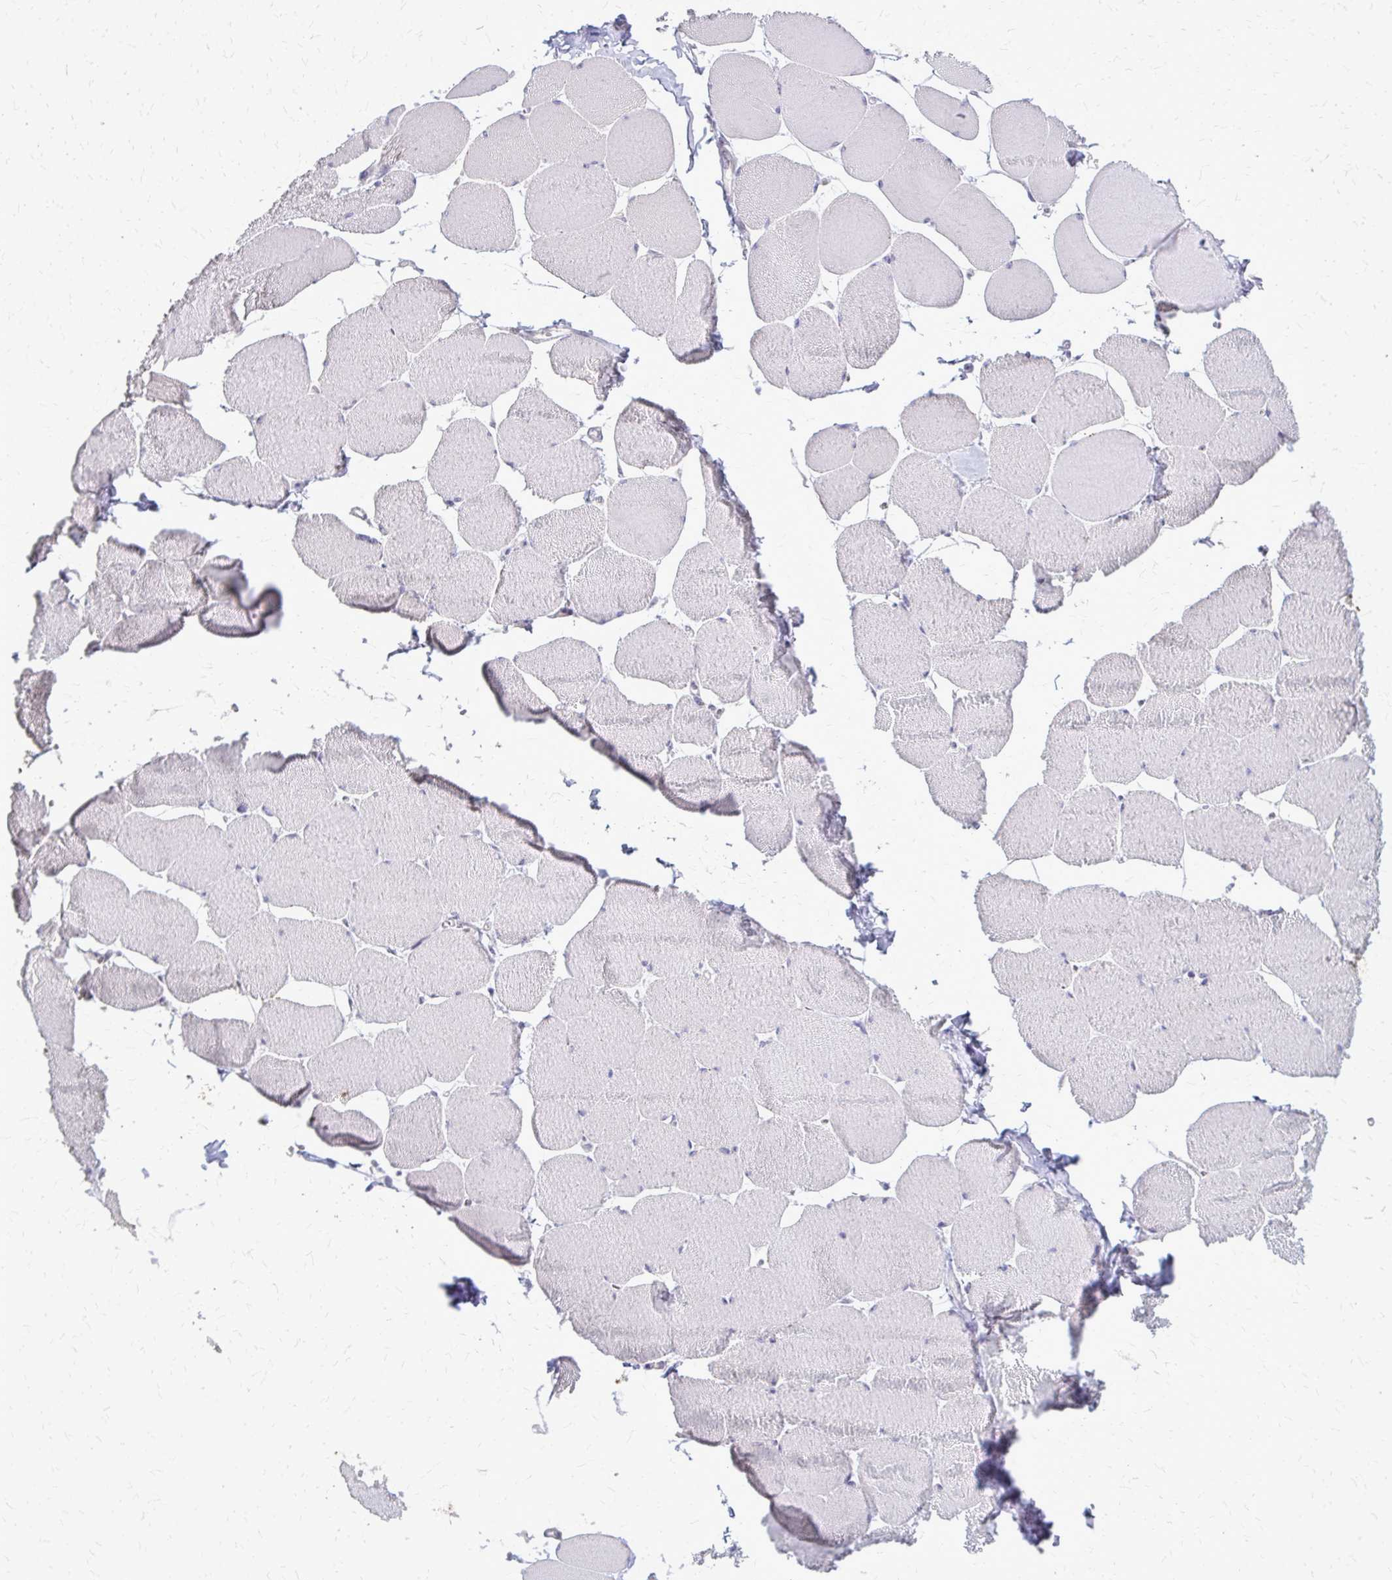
{"staining": {"intensity": "negative", "quantity": "none", "location": "none"}, "tissue": "skeletal muscle", "cell_type": "Myocytes", "image_type": "normal", "snomed": [{"axis": "morphology", "description": "Normal tissue, NOS"}, {"axis": "topography", "description": "Skeletal muscle"}], "caption": "This is an immunohistochemistry photomicrograph of unremarkable human skeletal muscle. There is no staining in myocytes.", "gene": "PLCB1", "patient": {"sex": "female", "age": 75}}